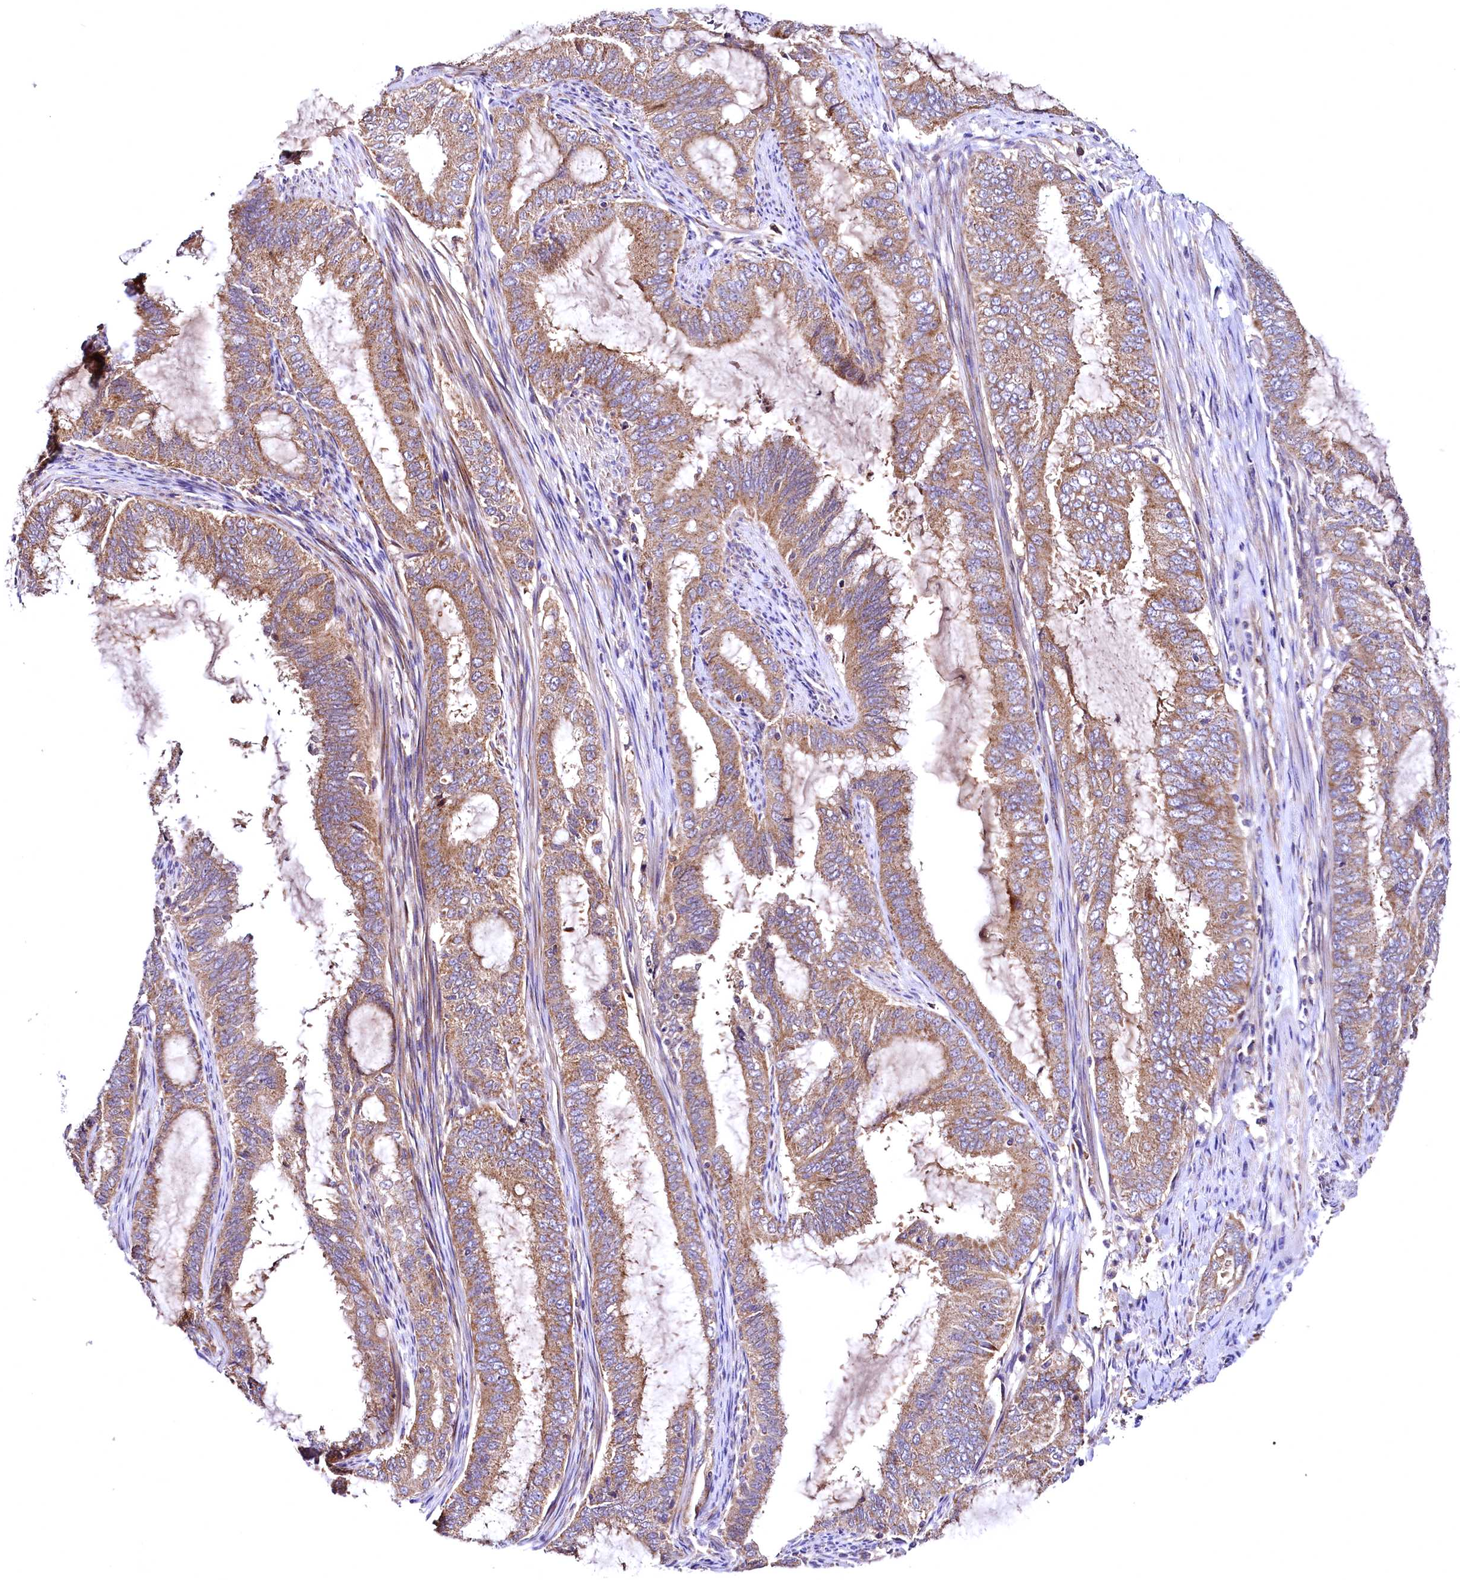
{"staining": {"intensity": "moderate", "quantity": ">75%", "location": "cytoplasmic/membranous"}, "tissue": "endometrial cancer", "cell_type": "Tumor cells", "image_type": "cancer", "snomed": [{"axis": "morphology", "description": "Adenocarcinoma, NOS"}, {"axis": "topography", "description": "Endometrium"}], "caption": "Moderate cytoplasmic/membranous expression for a protein is seen in approximately >75% of tumor cells of adenocarcinoma (endometrial) using immunohistochemistry.", "gene": "MRPL57", "patient": {"sex": "female", "age": 51}}